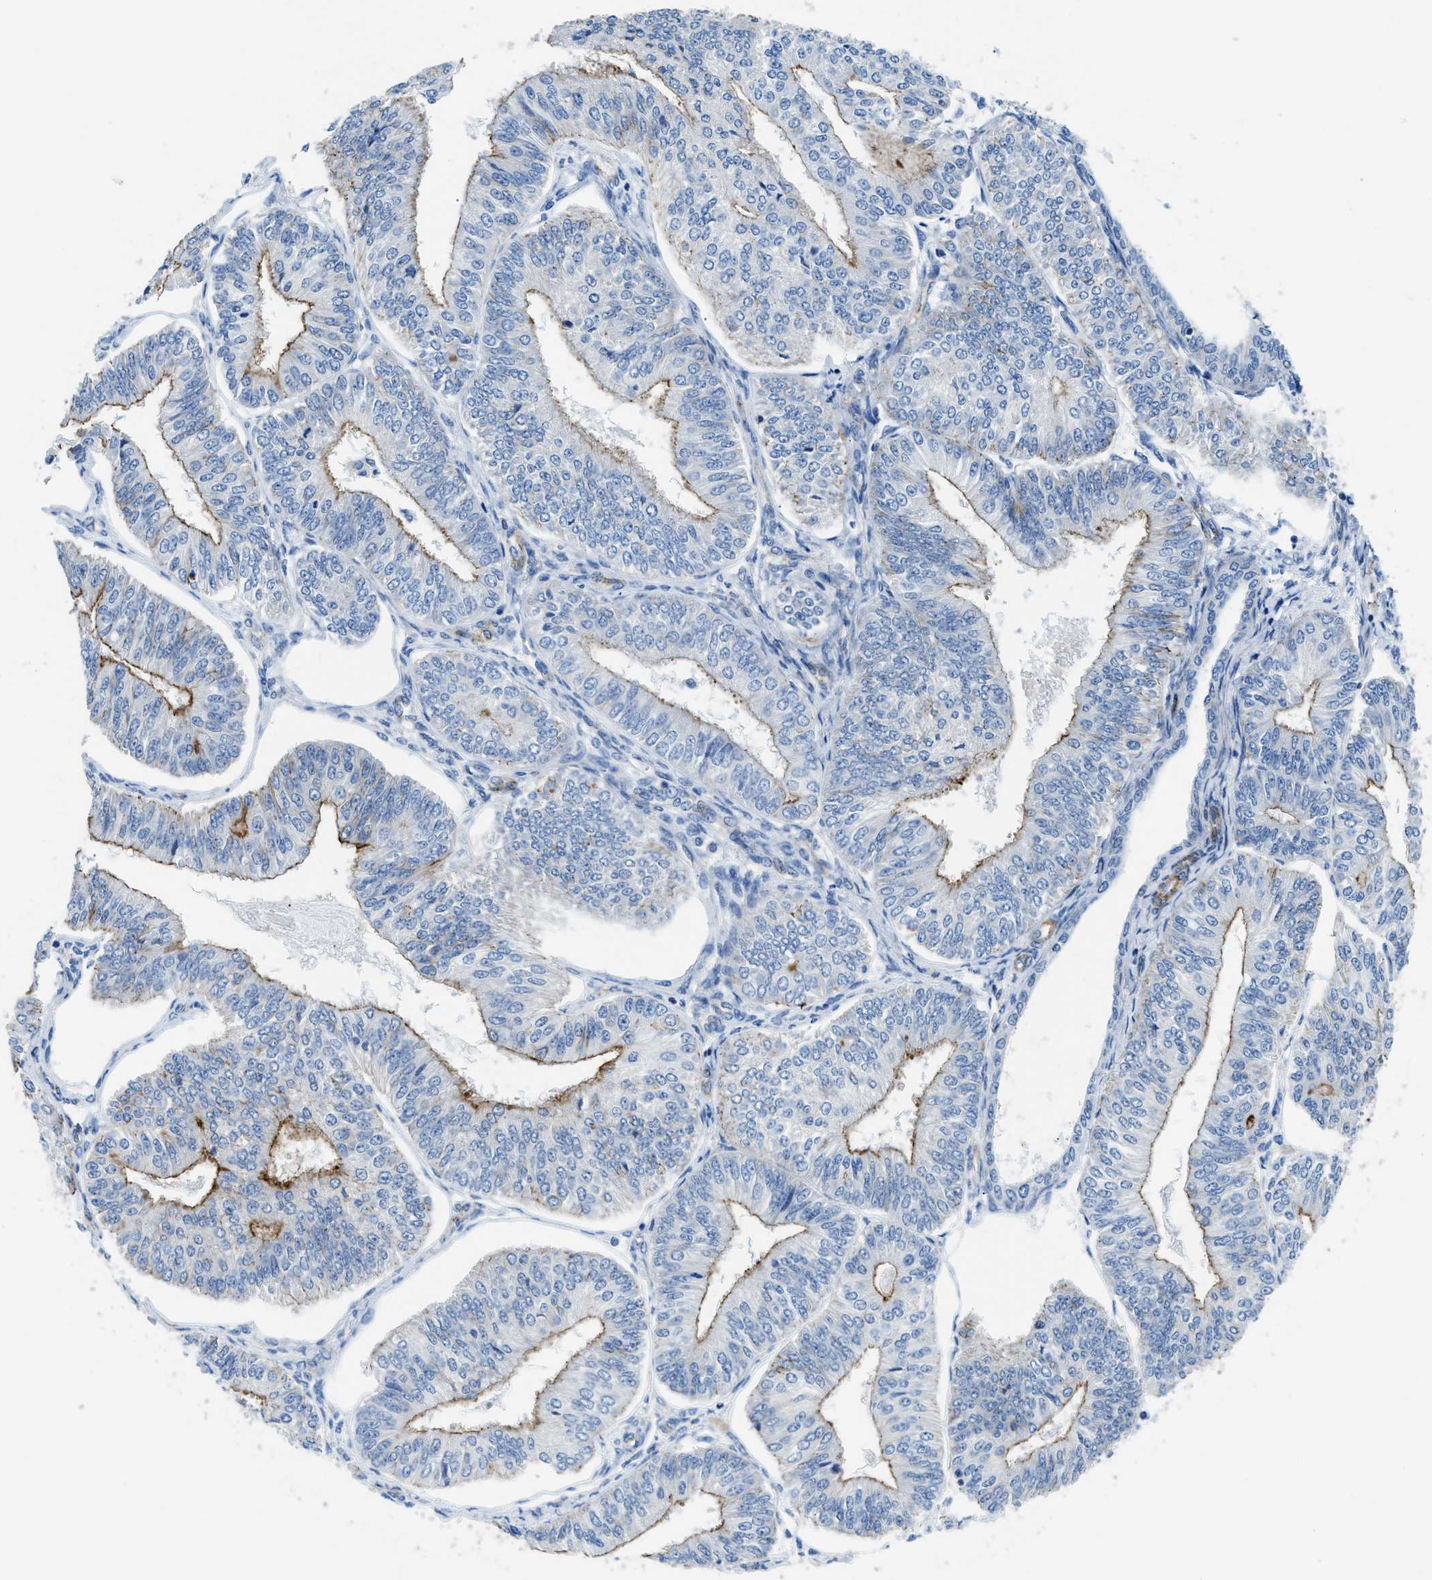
{"staining": {"intensity": "moderate", "quantity": "25%-75%", "location": "cytoplasmic/membranous"}, "tissue": "endometrial cancer", "cell_type": "Tumor cells", "image_type": "cancer", "snomed": [{"axis": "morphology", "description": "Adenocarcinoma, NOS"}, {"axis": "topography", "description": "Endometrium"}], "caption": "Protein staining of endometrial cancer tissue exhibits moderate cytoplasmic/membranous expression in approximately 25%-75% of tumor cells.", "gene": "CUTA", "patient": {"sex": "female", "age": 58}}